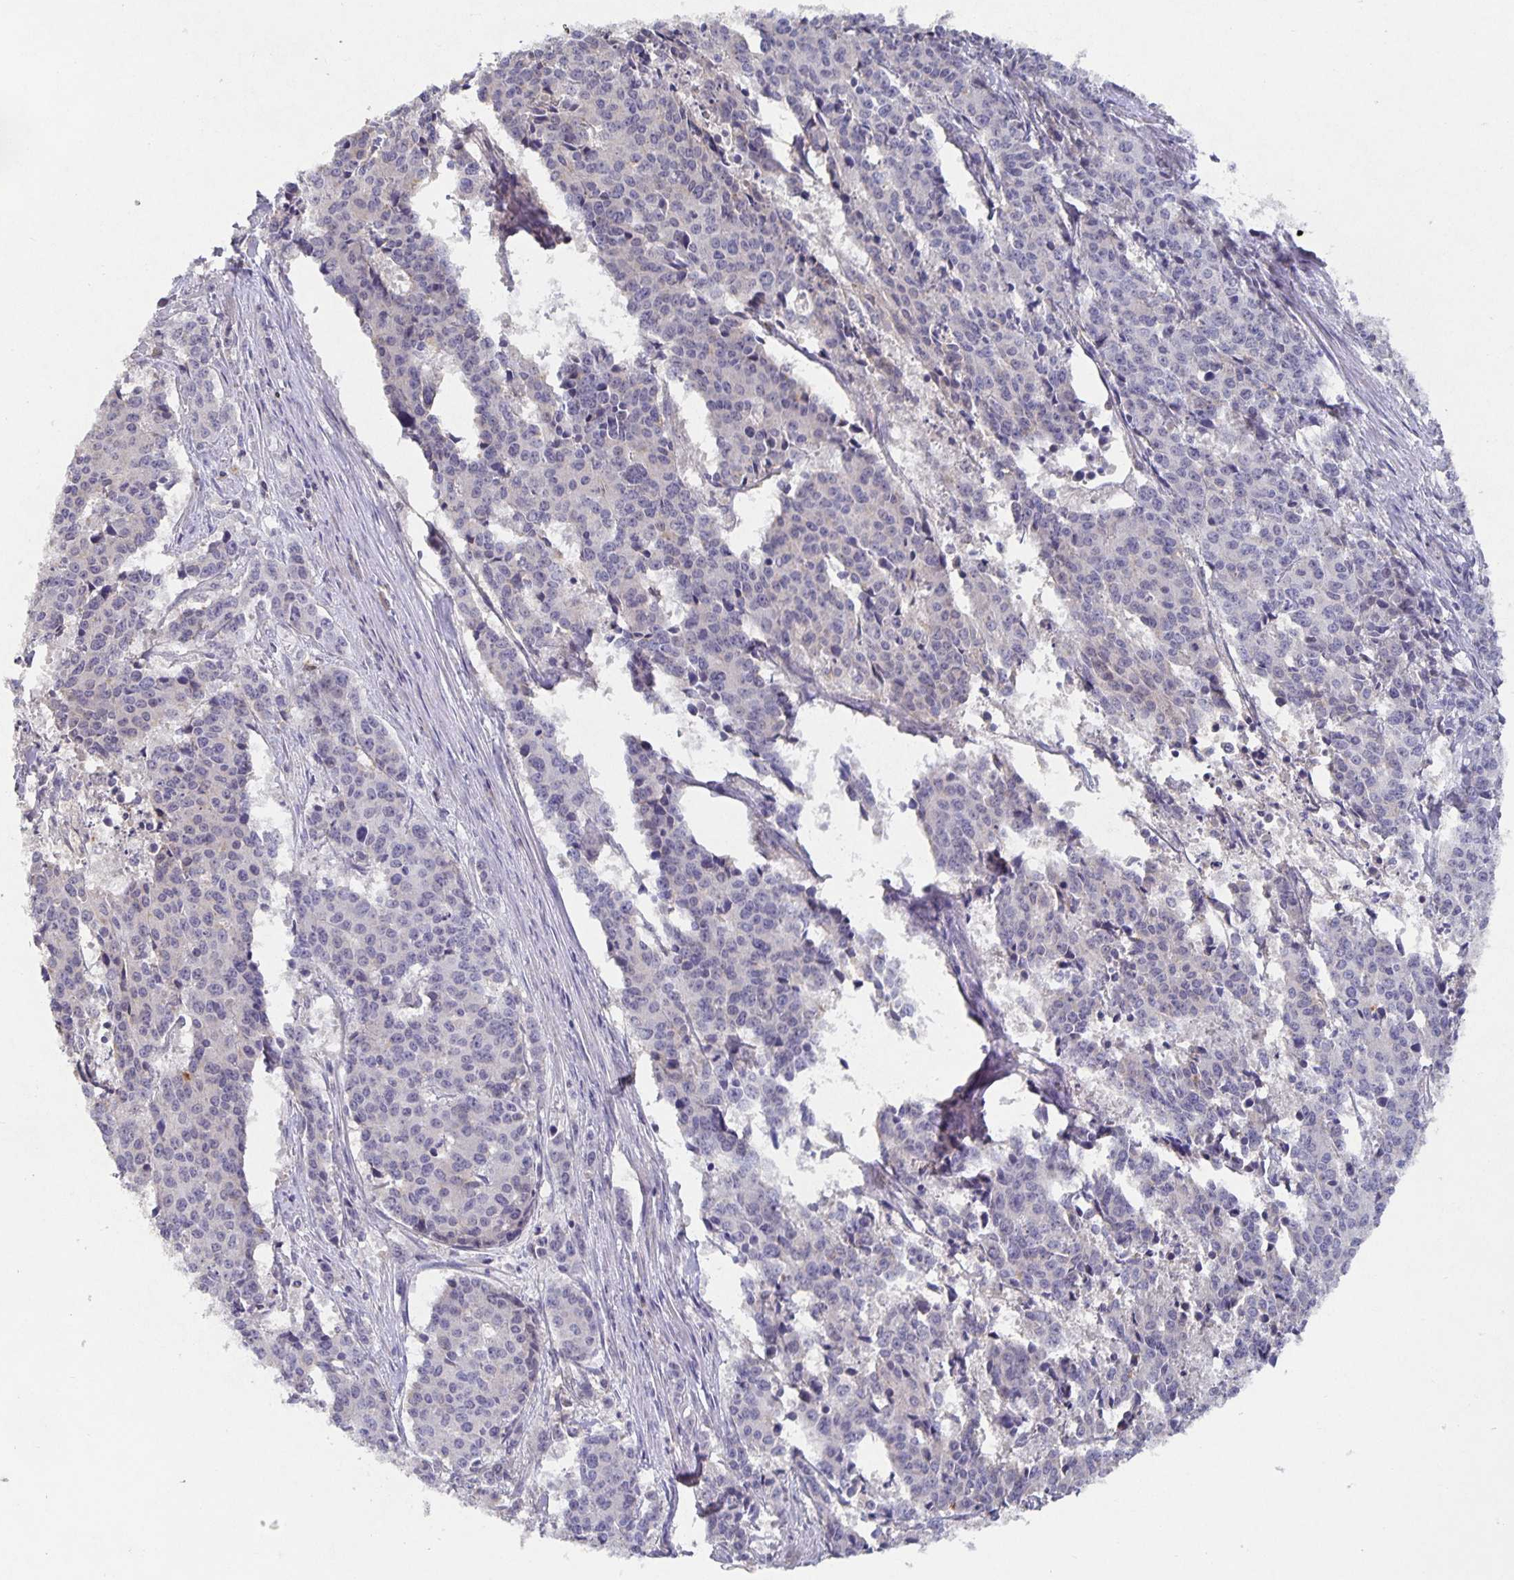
{"staining": {"intensity": "negative", "quantity": "none", "location": "none"}, "tissue": "cervical cancer", "cell_type": "Tumor cells", "image_type": "cancer", "snomed": [{"axis": "morphology", "description": "Squamous cell carcinoma, NOS"}, {"axis": "topography", "description": "Cervix"}], "caption": "Tumor cells are negative for brown protein staining in cervical cancer.", "gene": "HEPN1", "patient": {"sex": "female", "age": 28}}